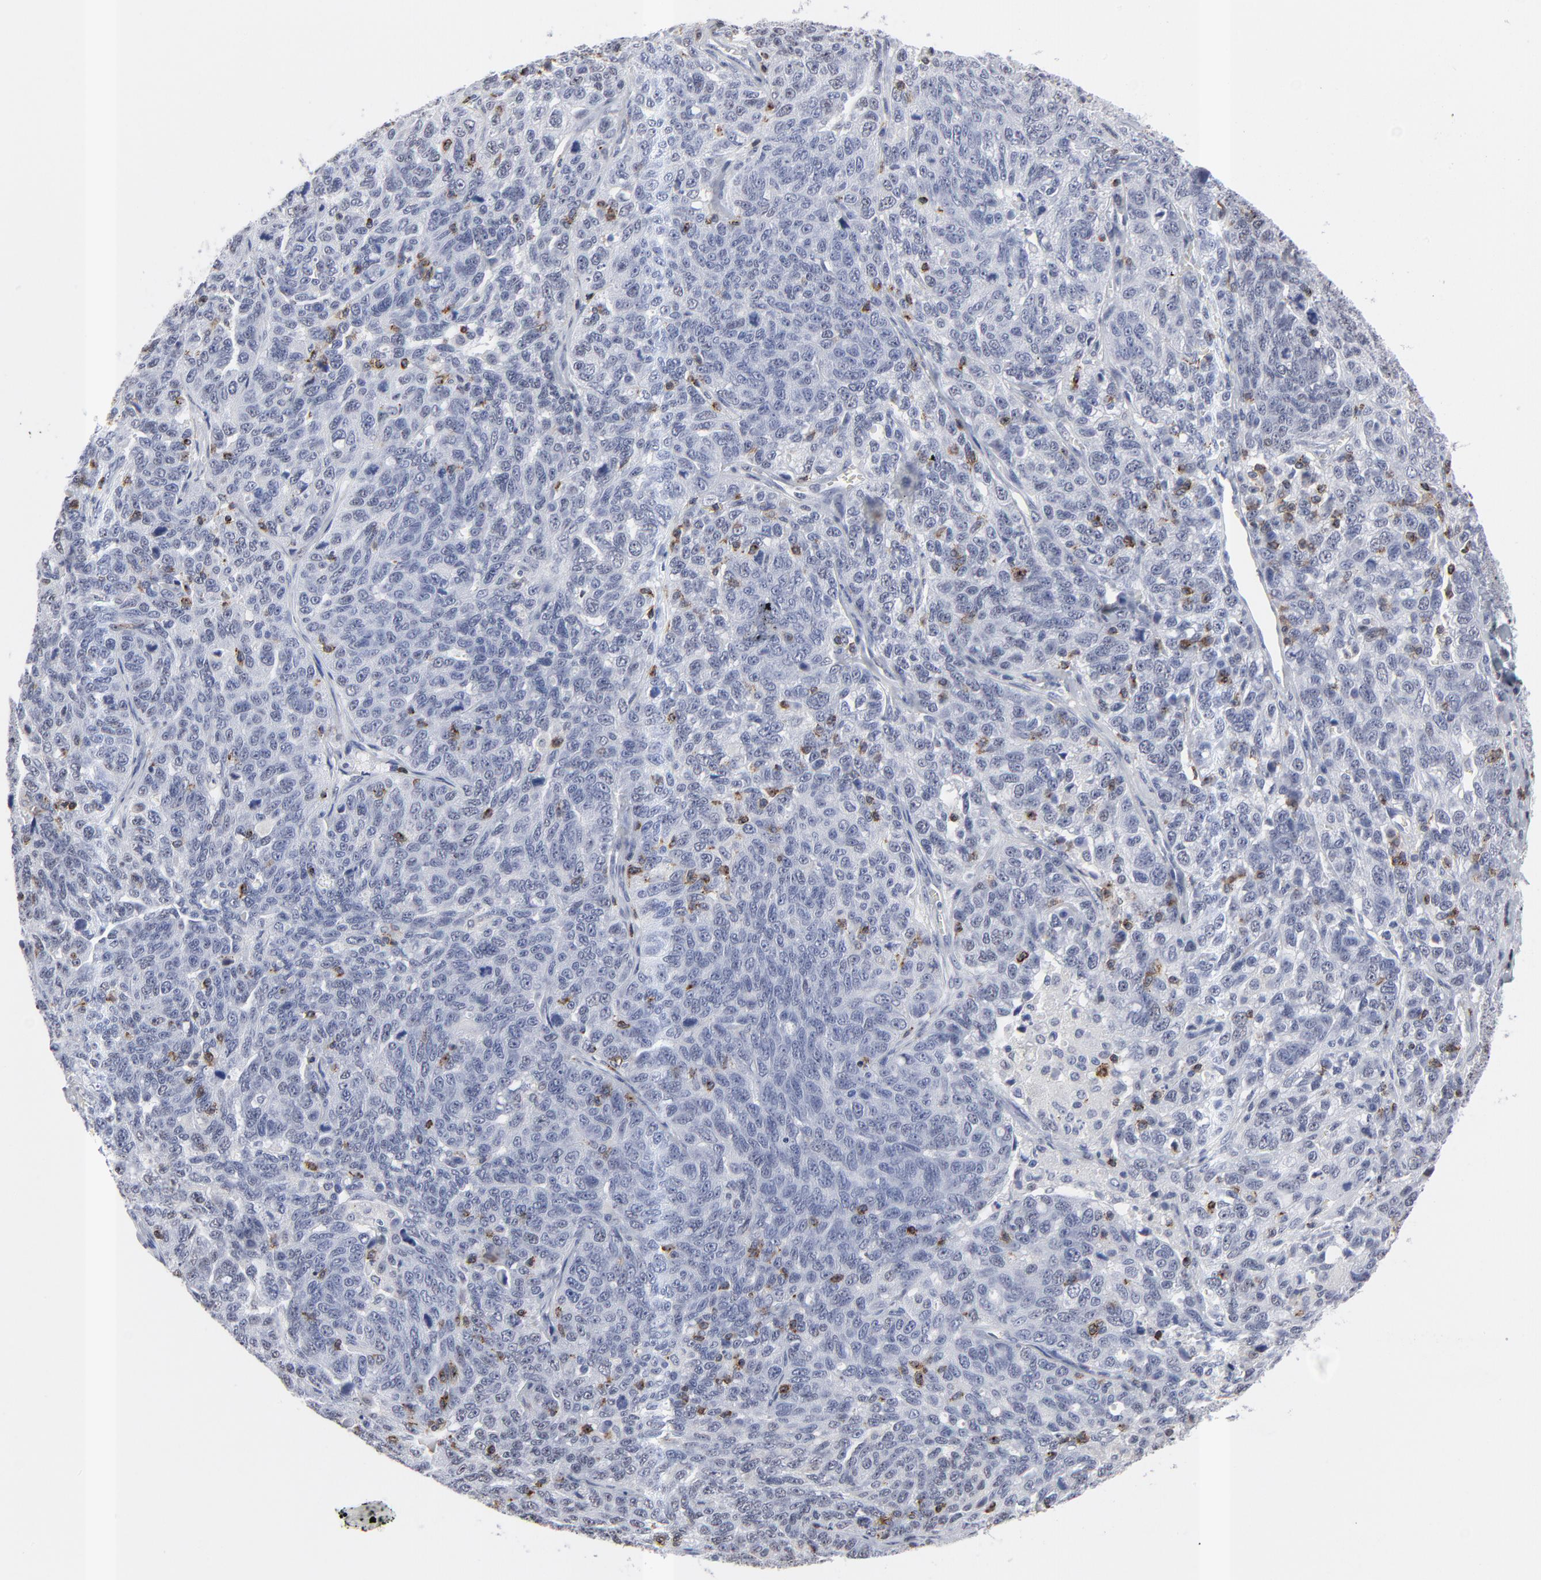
{"staining": {"intensity": "negative", "quantity": "none", "location": "none"}, "tissue": "ovarian cancer", "cell_type": "Tumor cells", "image_type": "cancer", "snomed": [{"axis": "morphology", "description": "Cystadenocarcinoma, serous, NOS"}, {"axis": "topography", "description": "Ovary"}], "caption": "An IHC photomicrograph of serous cystadenocarcinoma (ovarian) is shown. There is no staining in tumor cells of serous cystadenocarcinoma (ovarian). (DAB (3,3'-diaminobenzidine) immunohistochemistry (IHC) with hematoxylin counter stain).", "gene": "CD2", "patient": {"sex": "female", "age": 71}}